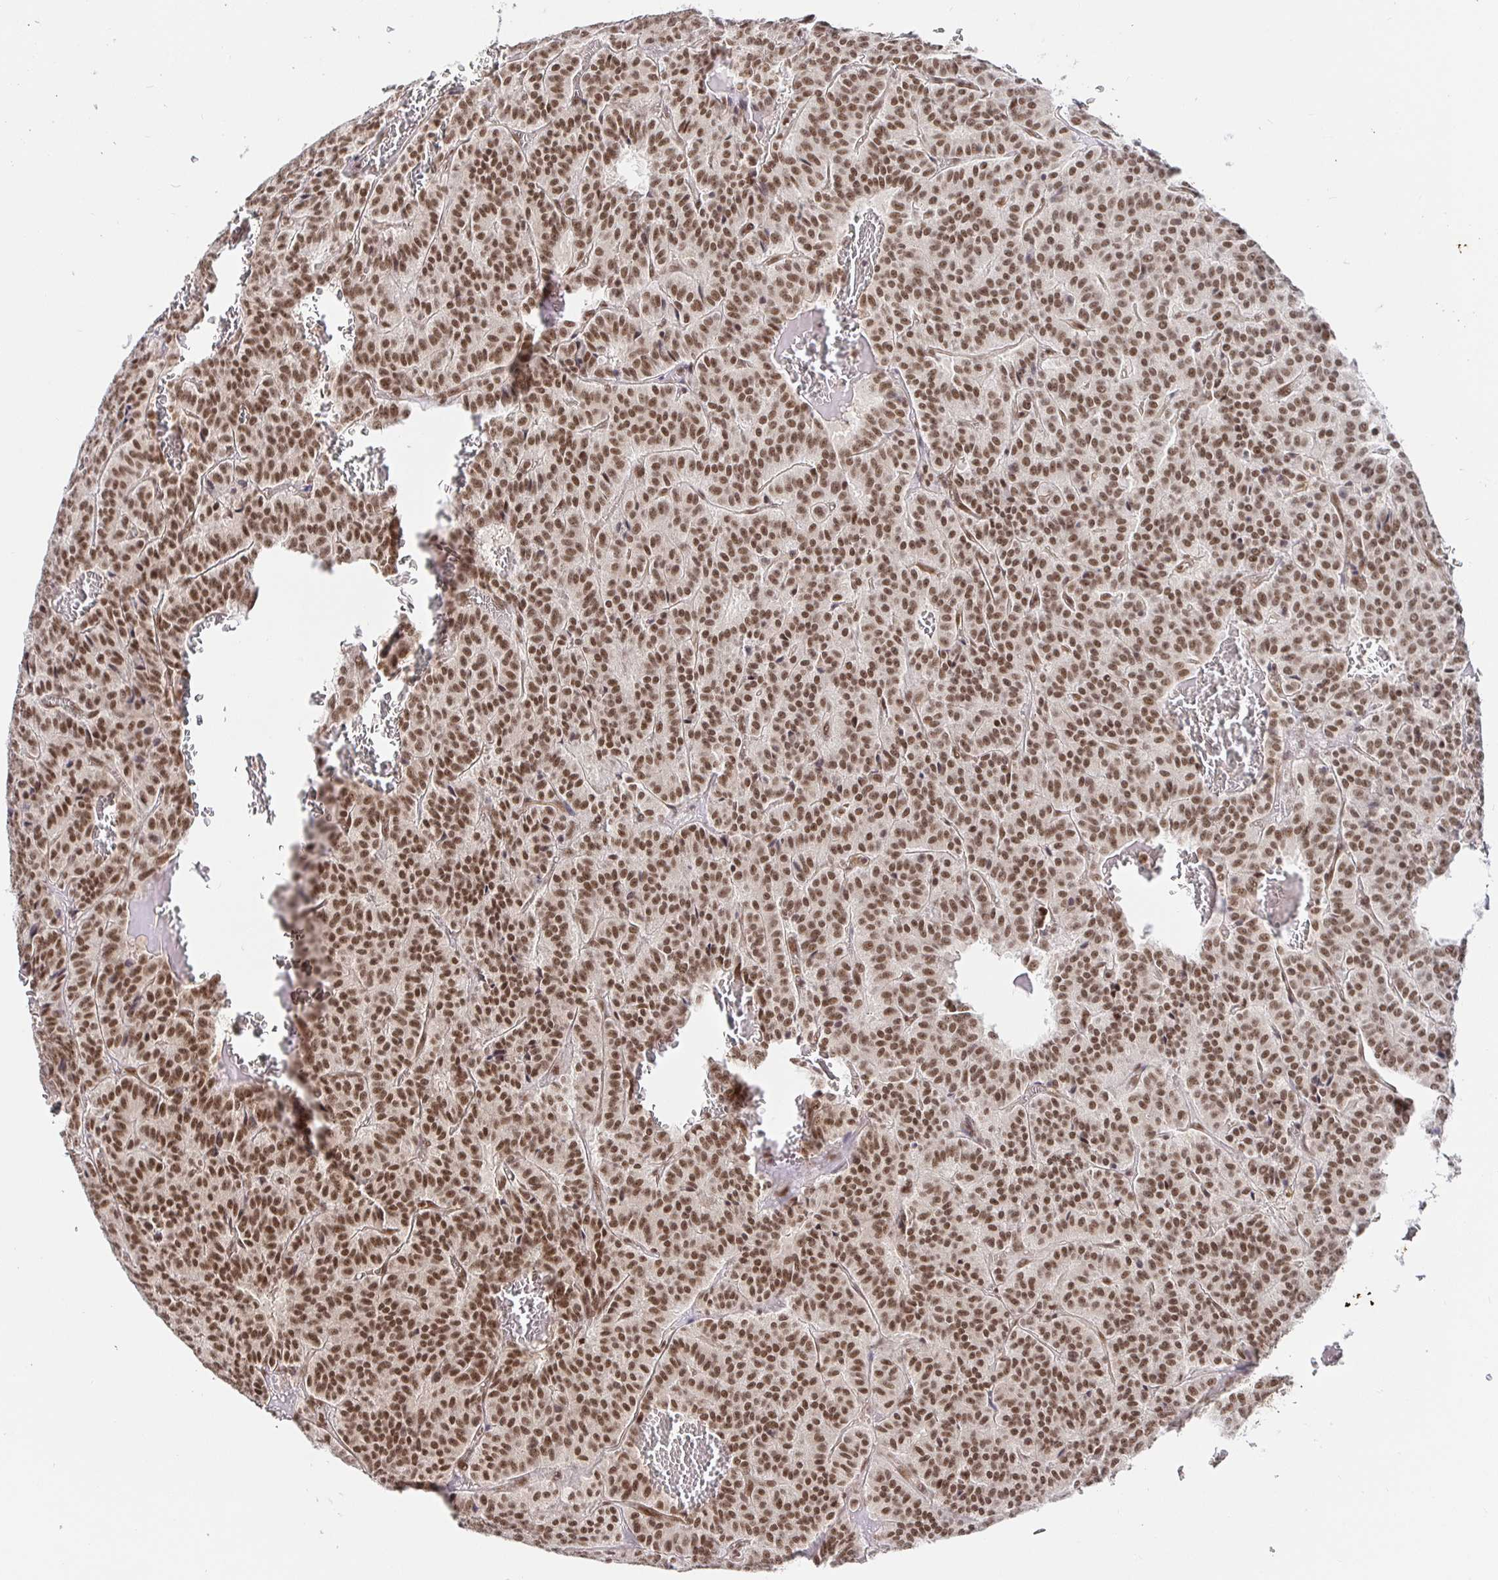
{"staining": {"intensity": "moderate", "quantity": ">75%", "location": "nuclear"}, "tissue": "carcinoid", "cell_type": "Tumor cells", "image_type": "cancer", "snomed": [{"axis": "morphology", "description": "Carcinoid, malignant, NOS"}, {"axis": "topography", "description": "Lung"}], "caption": "There is medium levels of moderate nuclear positivity in tumor cells of carcinoid (malignant), as demonstrated by immunohistochemical staining (brown color).", "gene": "USF1", "patient": {"sex": "male", "age": 70}}